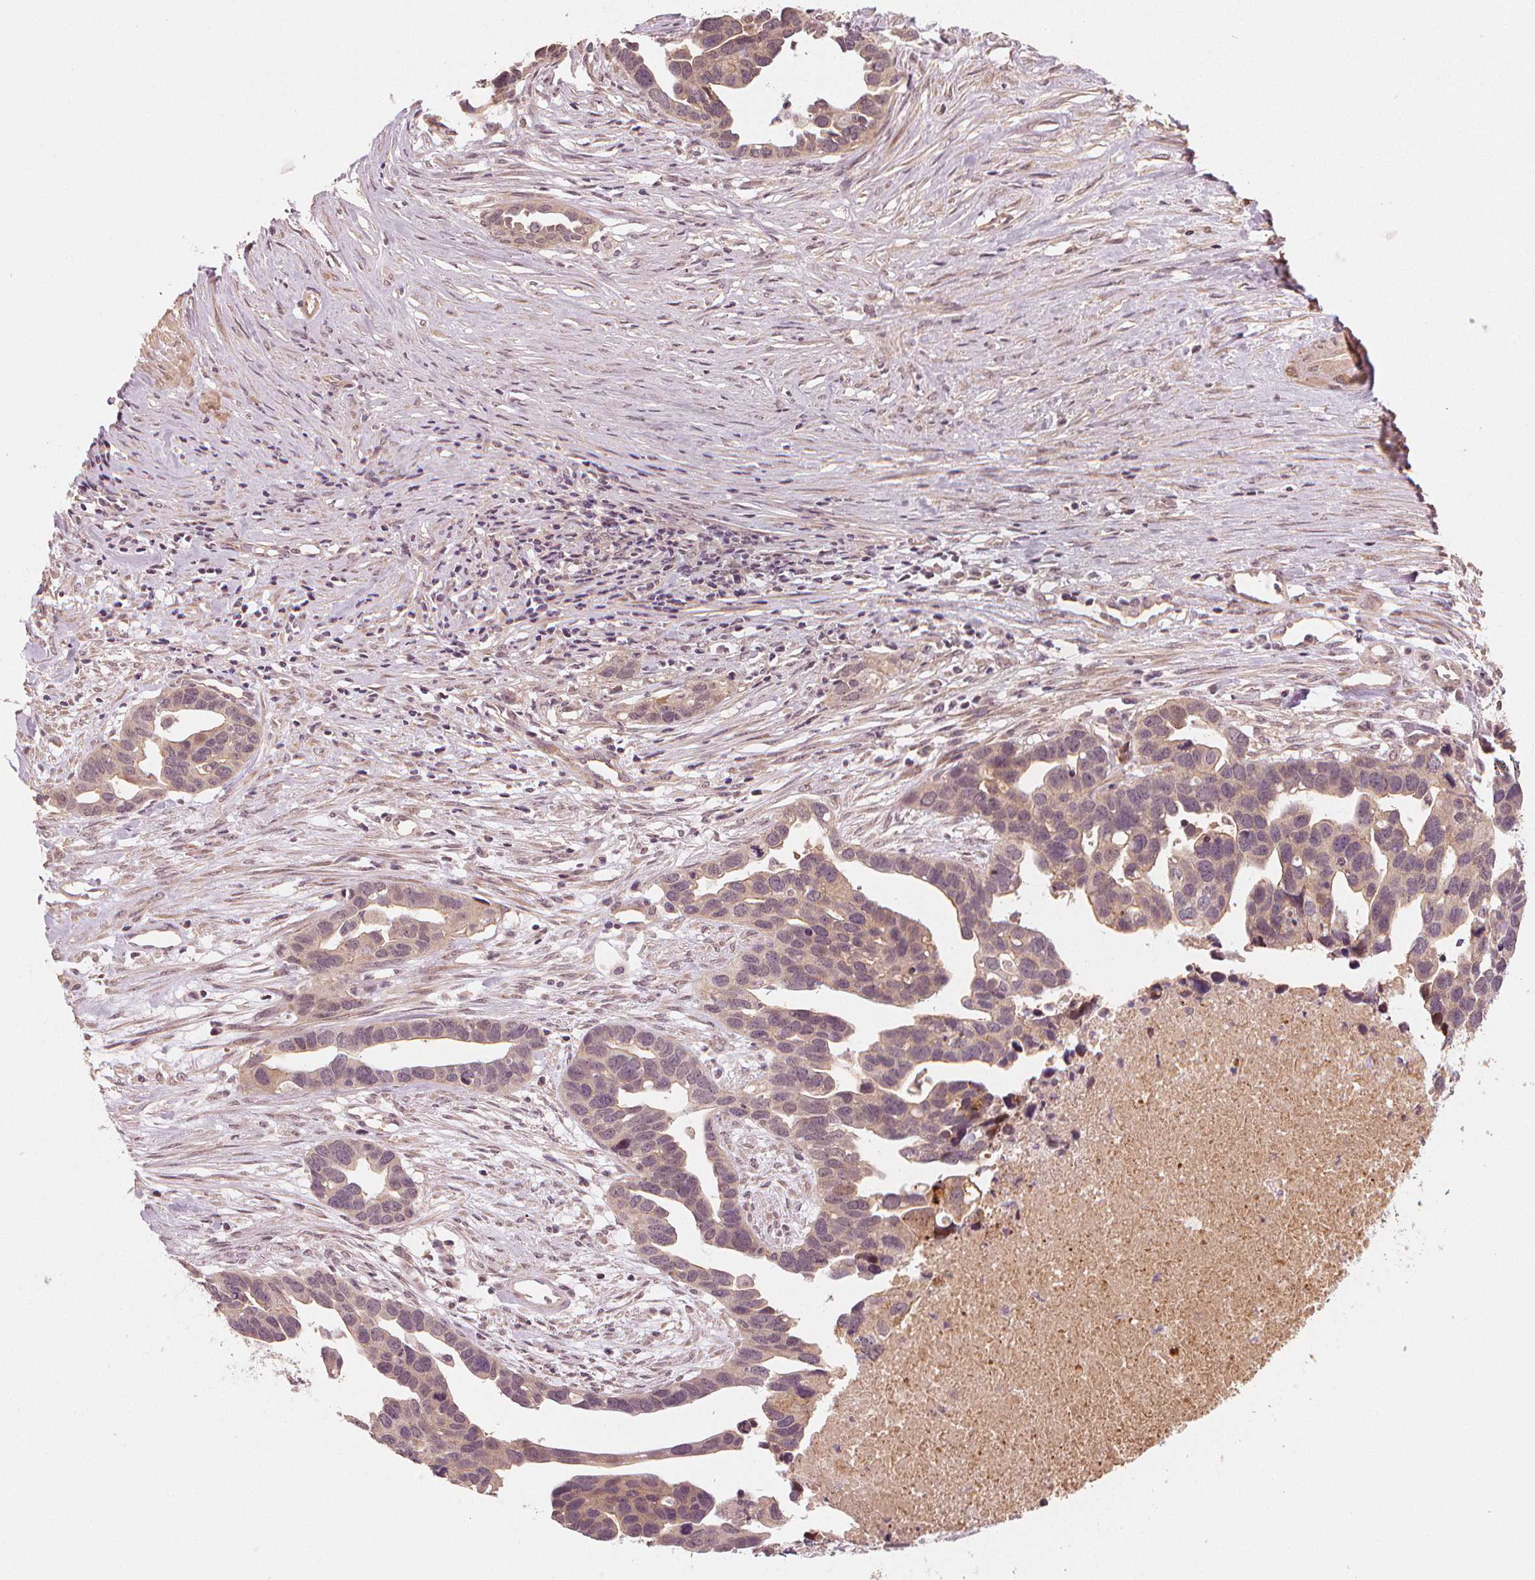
{"staining": {"intensity": "negative", "quantity": "none", "location": "none"}, "tissue": "ovarian cancer", "cell_type": "Tumor cells", "image_type": "cancer", "snomed": [{"axis": "morphology", "description": "Cystadenocarcinoma, serous, NOS"}, {"axis": "topography", "description": "Ovary"}], "caption": "Protein analysis of ovarian cancer (serous cystadenocarcinoma) demonstrates no significant positivity in tumor cells.", "gene": "CLBA1", "patient": {"sex": "female", "age": 54}}